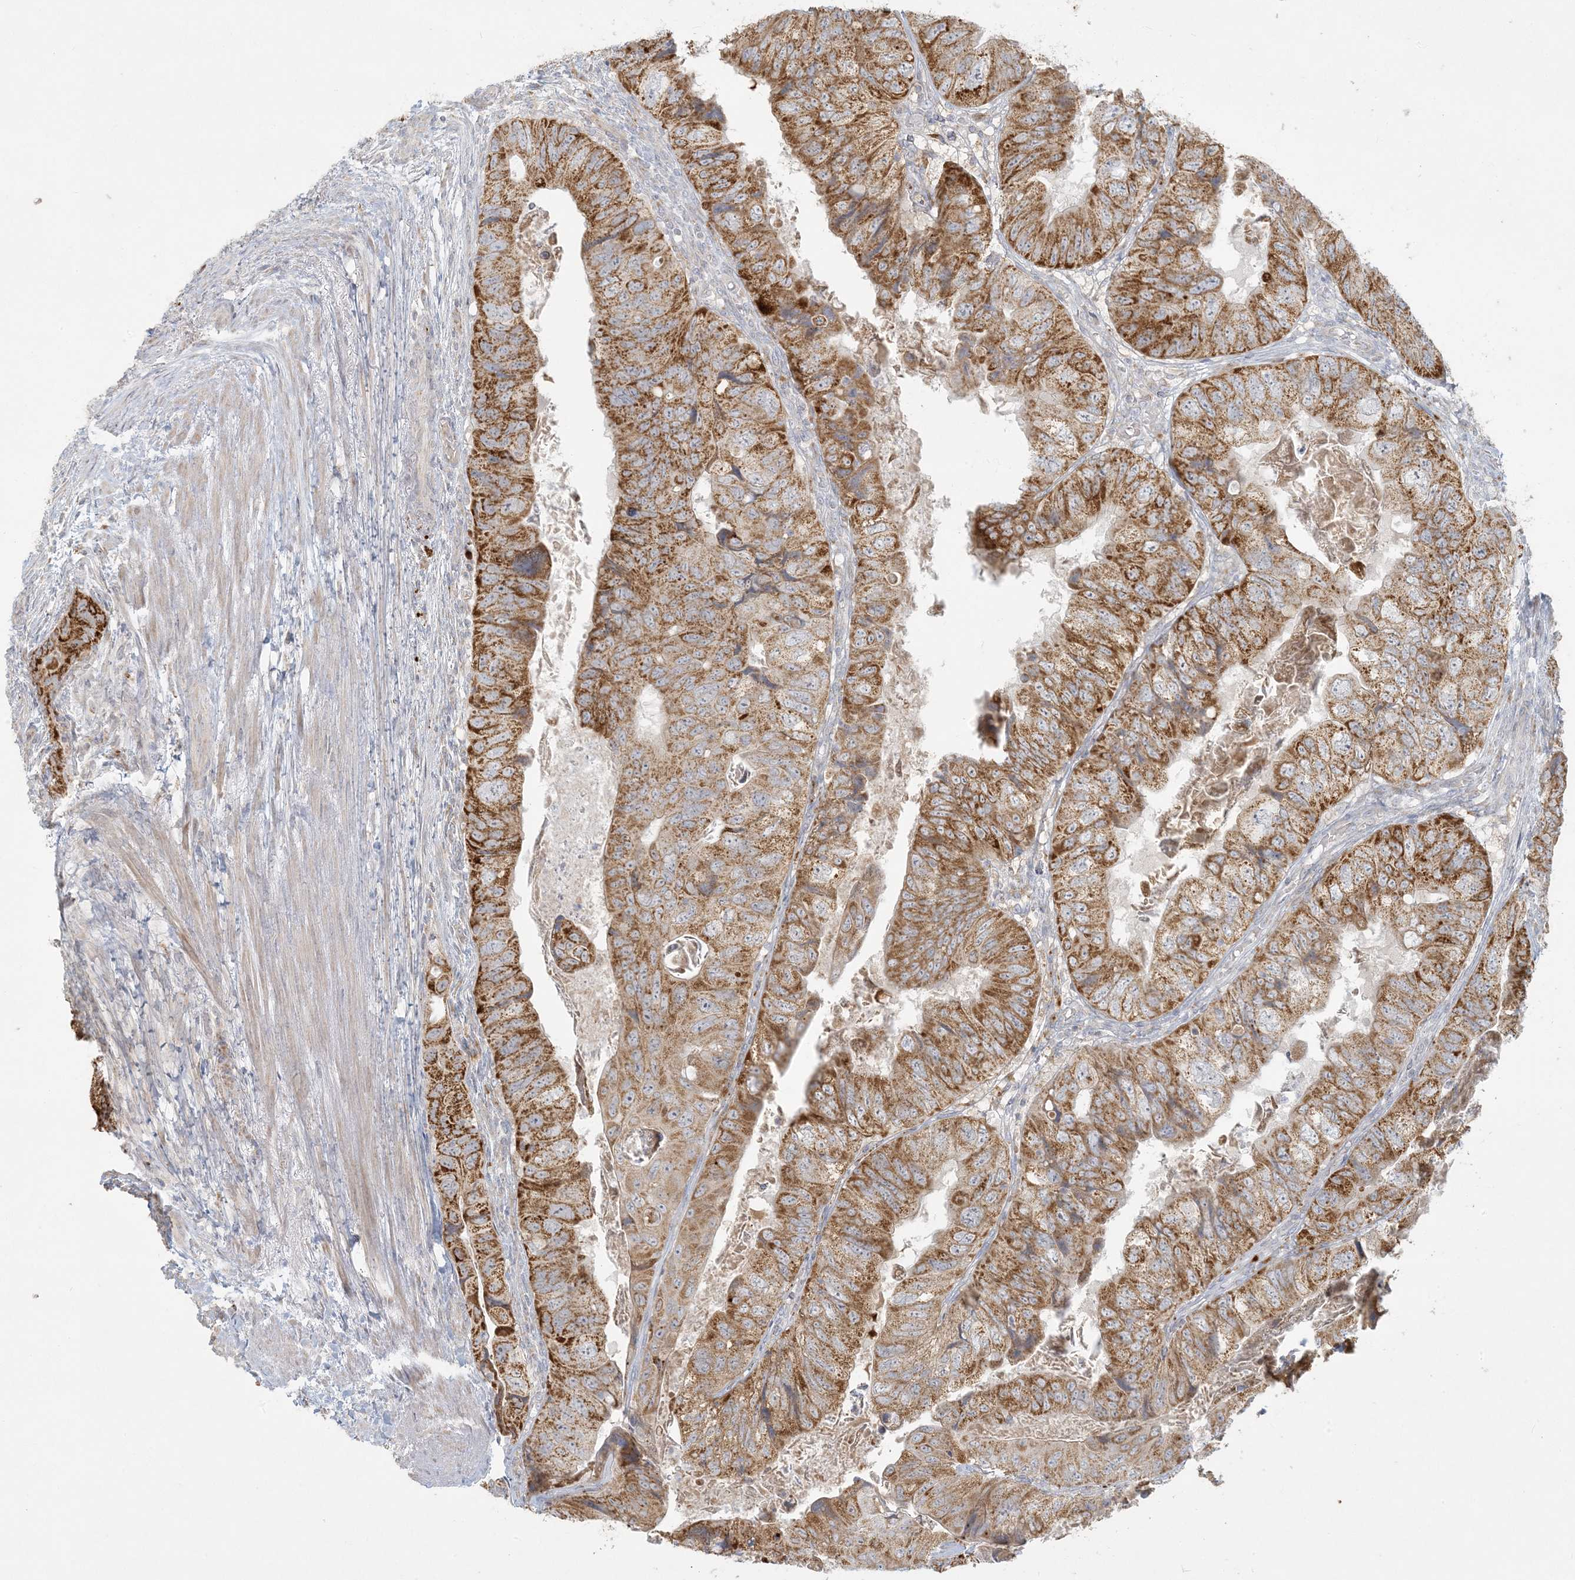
{"staining": {"intensity": "moderate", "quantity": ">75%", "location": "cytoplasmic/membranous"}, "tissue": "colorectal cancer", "cell_type": "Tumor cells", "image_type": "cancer", "snomed": [{"axis": "morphology", "description": "Adenocarcinoma, NOS"}, {"axis": "topography", "description": "Rectum"}], "caption": "Immunohistochemistry (IHC) histopathology image of neoplastic tissue: human colorectal adenocarcinoma stained using IHC exhibits medium levels of moderate protein expression localized specifically in the cytoplasmic/membranous of tumor cells, appearing as a cytoplasmic/membranous brown color.", "gene": "MCAT", "patient": {"sex": "male", "age": 63}}